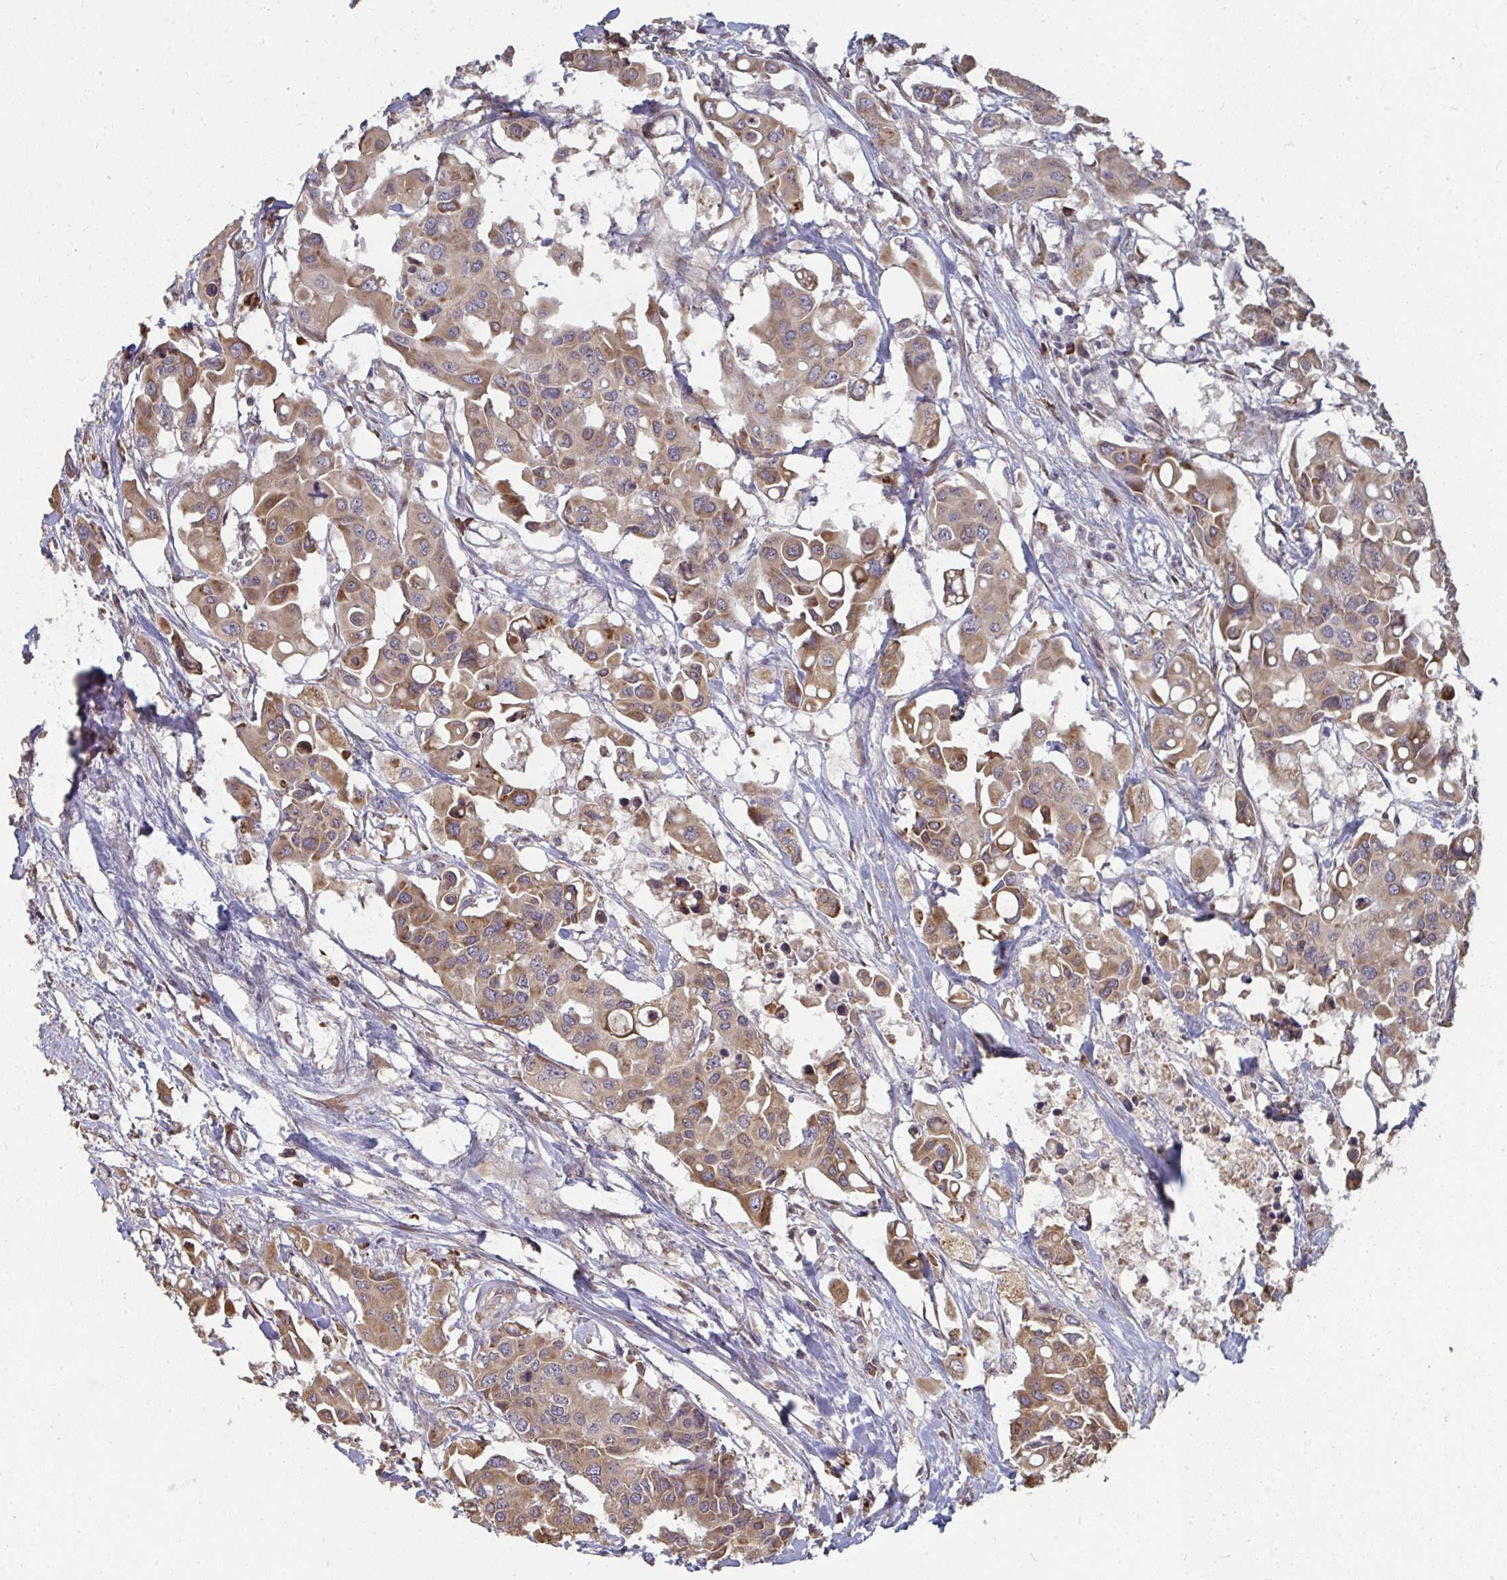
{"staining": {"intensity": "moderate", "quantity": ">75%", "location": "cytoplasmic/membranous"}, "tissue": "colorectal cancer", "cell_type": "Tumor cells", "image_type": "cancer", "snomed": [{"axis": "morphology", "description": "Adenocarcinoma, NOS"}, {"axis": "topography", "description": "Colon"}], "caption": "The immunohistochemical stain shows moderate cytoplasmic/membranous staining in tumor cells of adenocarcinoma (colorectal) tissue.", "gene": "ZFYVE28", "patient": {"sex": "male", "age": 77}}